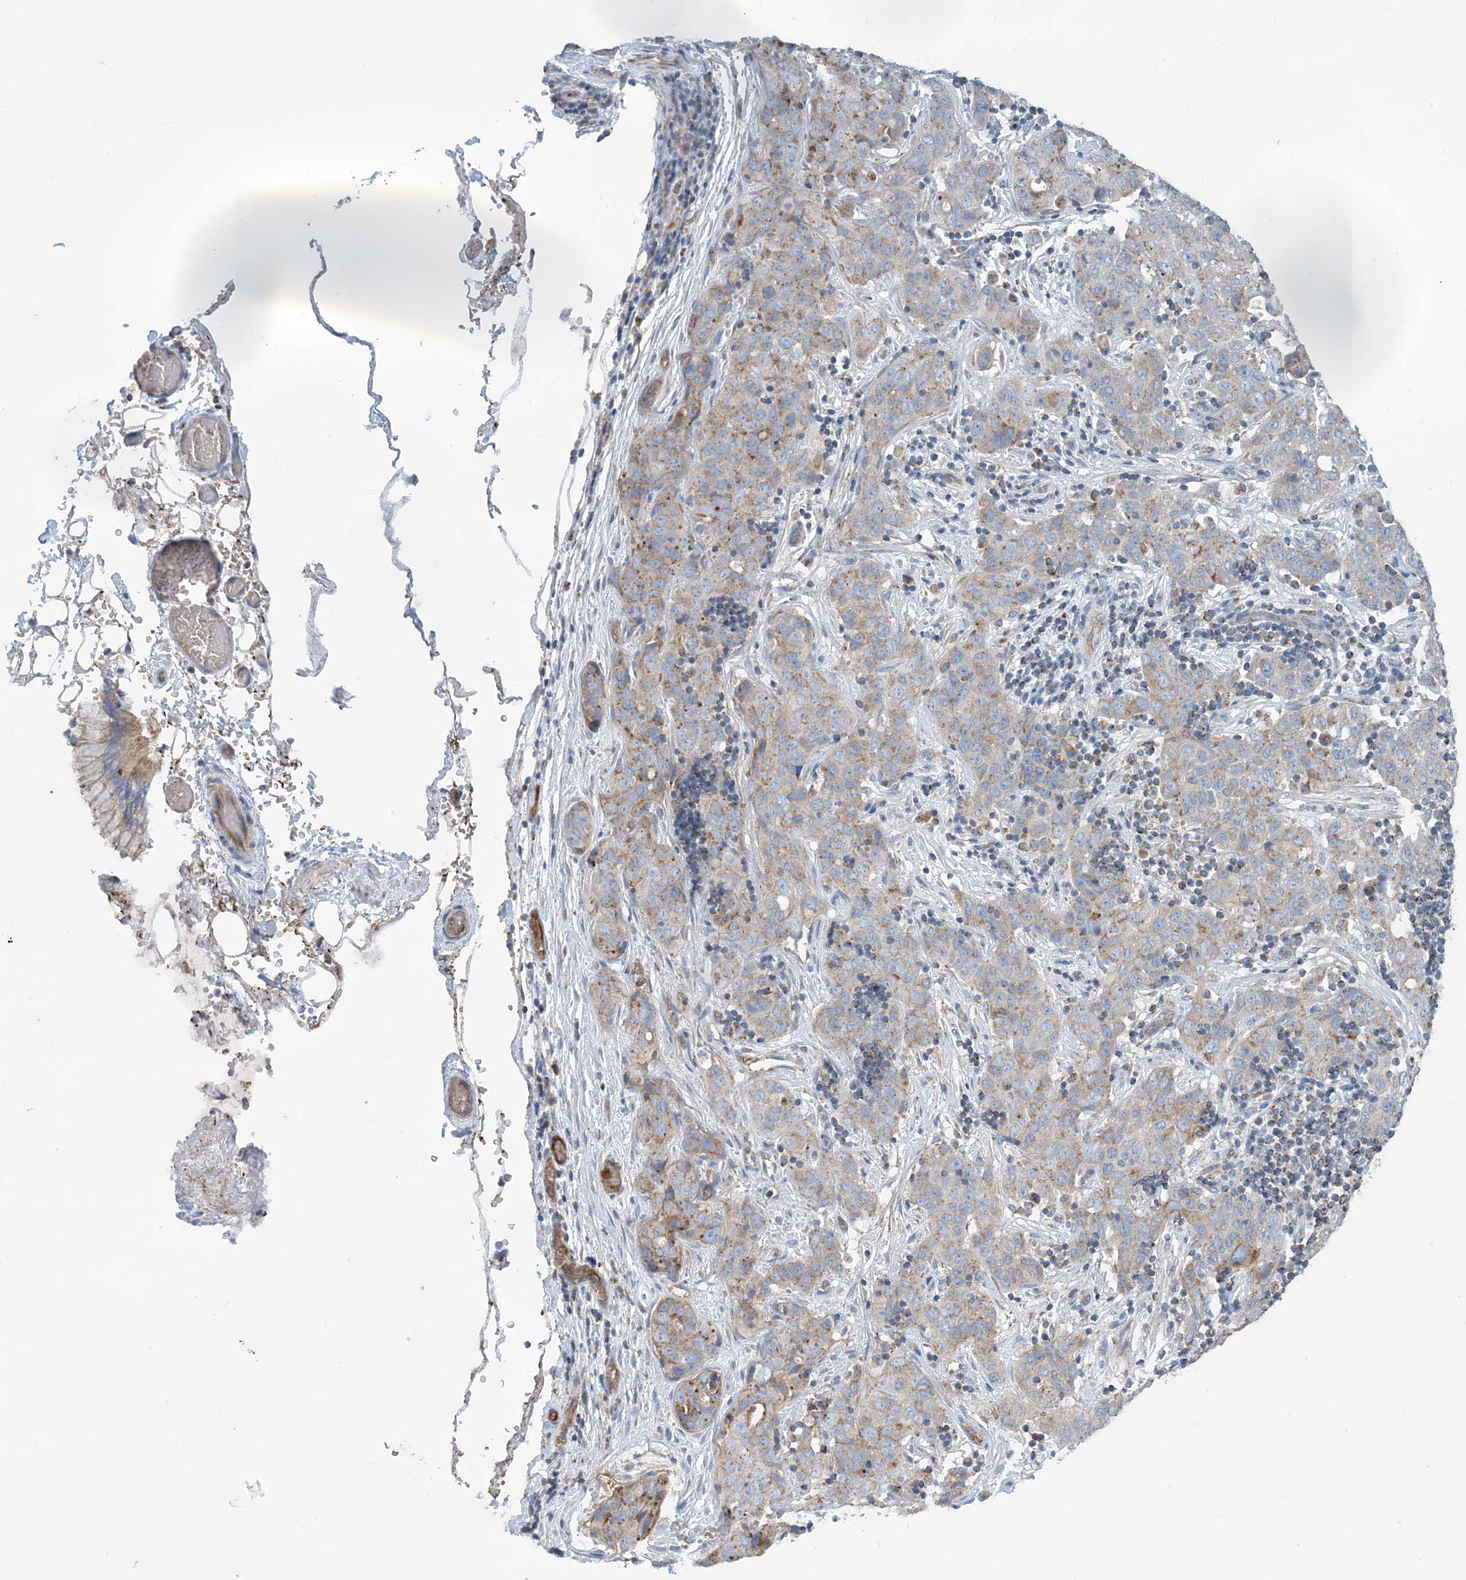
{"staining": {"intensity": "moderate", "quantity": "25%-75%", "location": "cytoplasmic/membranous"}, "tissue": "stomach cancer", "cell_type": "Tumor cells", "image_type": "cancer", "snomed": [{"axis": "morphology", "description": "Normal tissue, NOS"}, {"axis": "morphology", "description": "Adenocarcinoma, NOS"}, {"axis": "topography", "description": "Lymph node"}, {"axis": "topography", "description": "Stomach"}], "caption": "Moderate cytoplasmic/membranous protein expression is appreciated in approximately 25%-75% of tumor cells in stomach cancer. (DAB IHC, brown staining for protein, blue staining for nuclei).", "gene": "PHOSPHO2", "patient": {"sex": "male", "age": 48}}